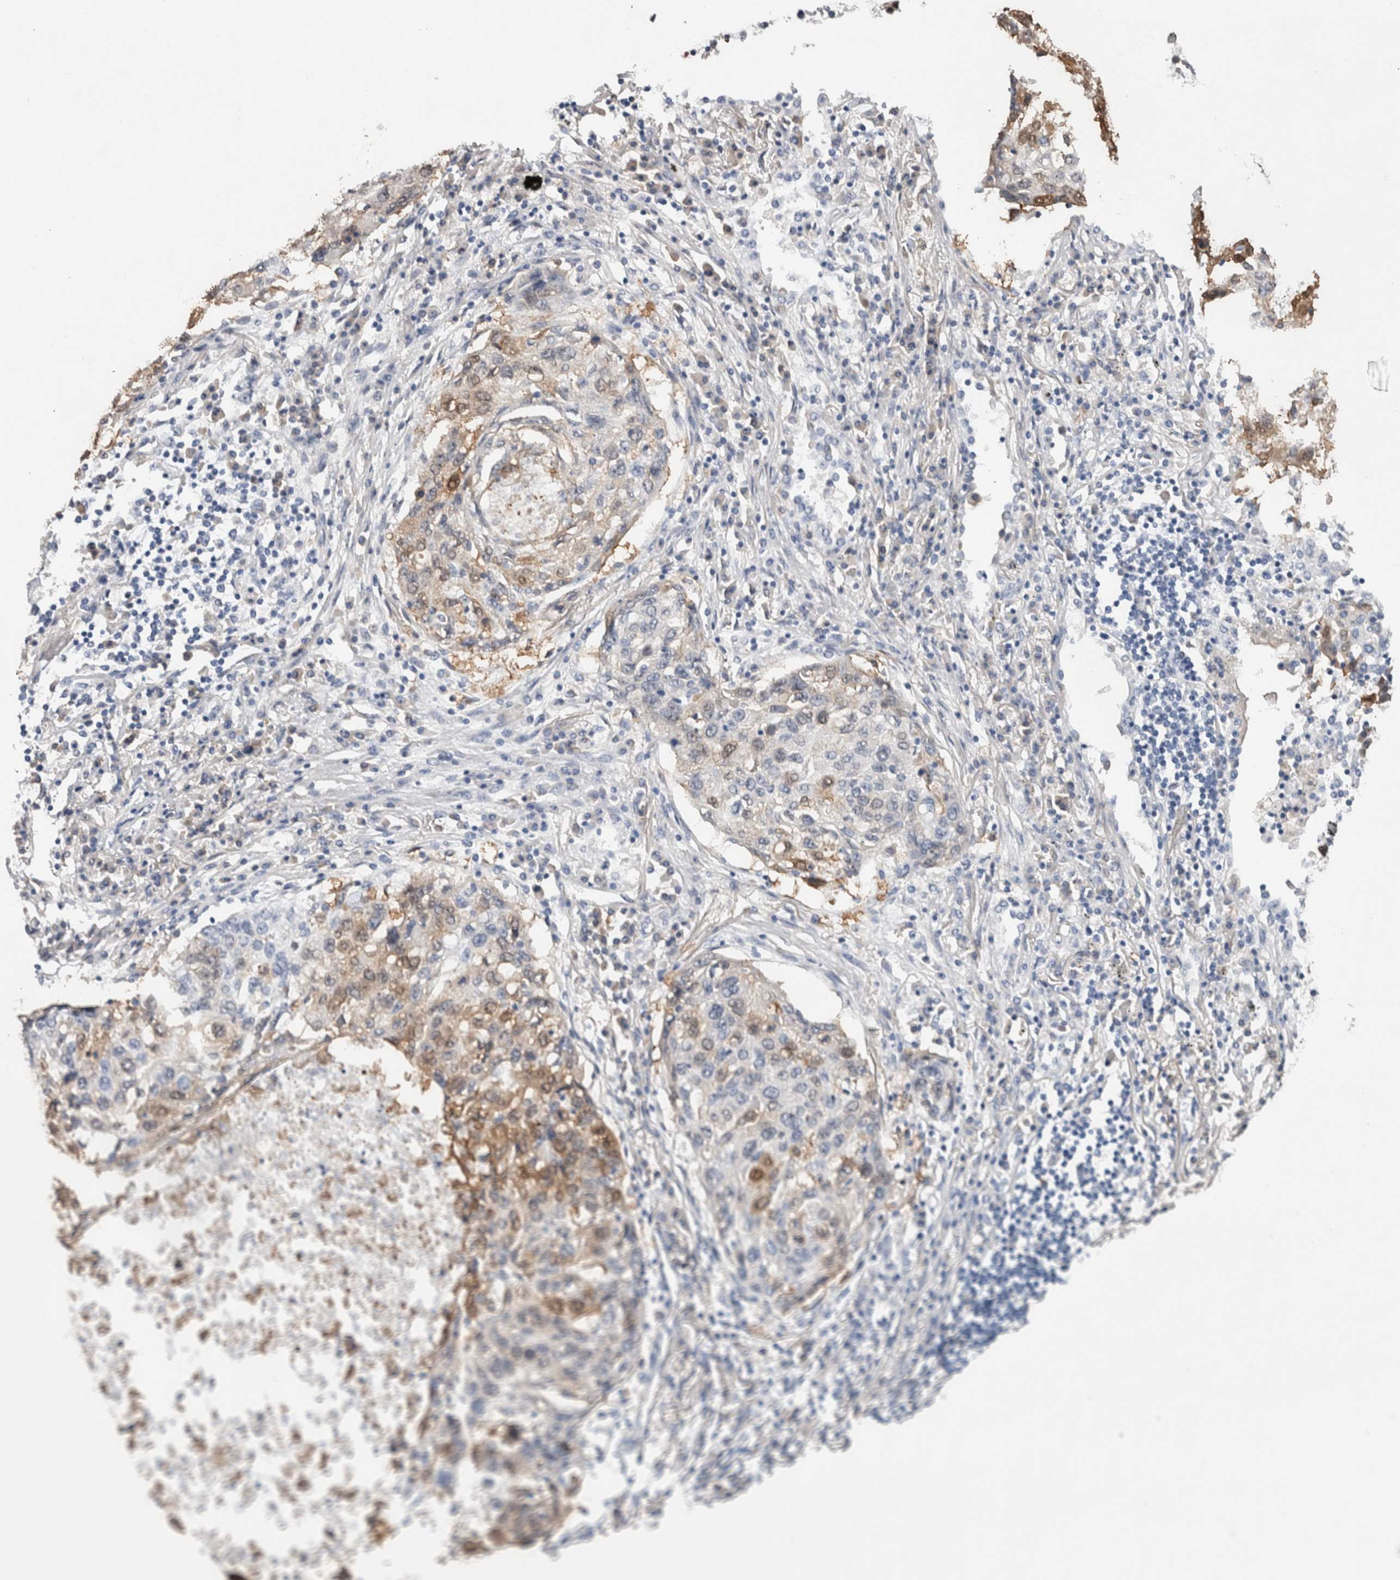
{"staining": {"intensity": "moderate", "quantity": "<25%", "location": "cytoplasmic/membranous"}, "tissue": "lung cancer", "cell_type": "Tumor cells", "image_type": "cancer", "snomed": [{"axis": "morphology", "description": "Squamous cell carcinoma, NOS"}, {"axis": "topography", "description": "Lung"}], "caption": "Lung squamous cell carcinoma stained with IHC demonstrates moderate cytoplasmic/membranous expression in about <25% of tumor cells. The protein is shown in brown color, while the nuclei are stained blue.", "gene": "FABP4", "patient": {"sex": "female", "age": 63}}